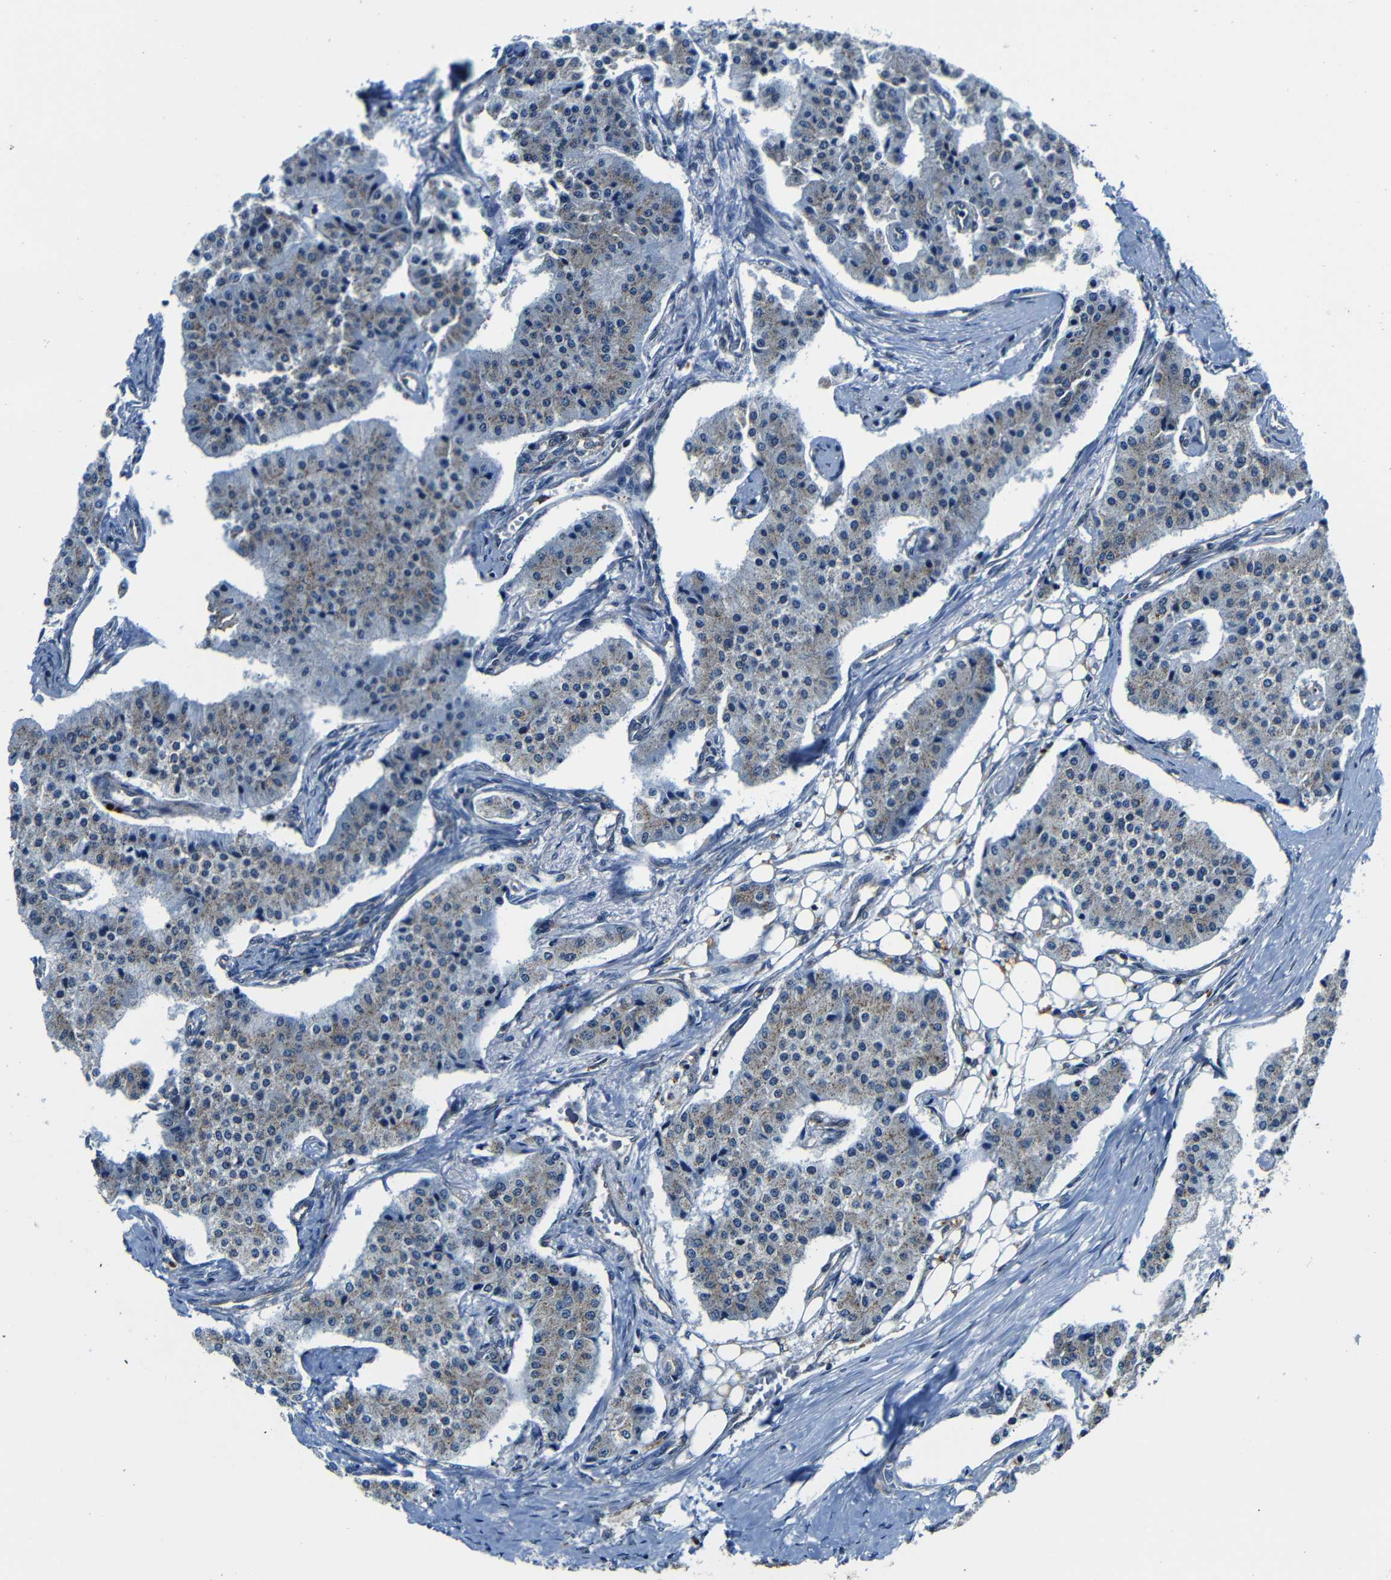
{"staining": {"intensity": "weak", "quantity": "25%-75%", "location": "cytoplasmic/membranous"}, "tissue": "carcinoid", "cell_type": "Tumor cells", "image_type": "cancer", "snomed": [{"axis": "morphology", "description": "Carcinoid, malignant, NOS"}, {"axis": "topography", "description": "Colon"}], "caption": "Malignant carcinoid tissue exhibits weak cytoplasmic/membranous expression in approximately 25%-75% of tumor cells, visualized by immunohistochemistry.", "gene": "ABCE1", "patient": {"sex": "female", "age": 52}}